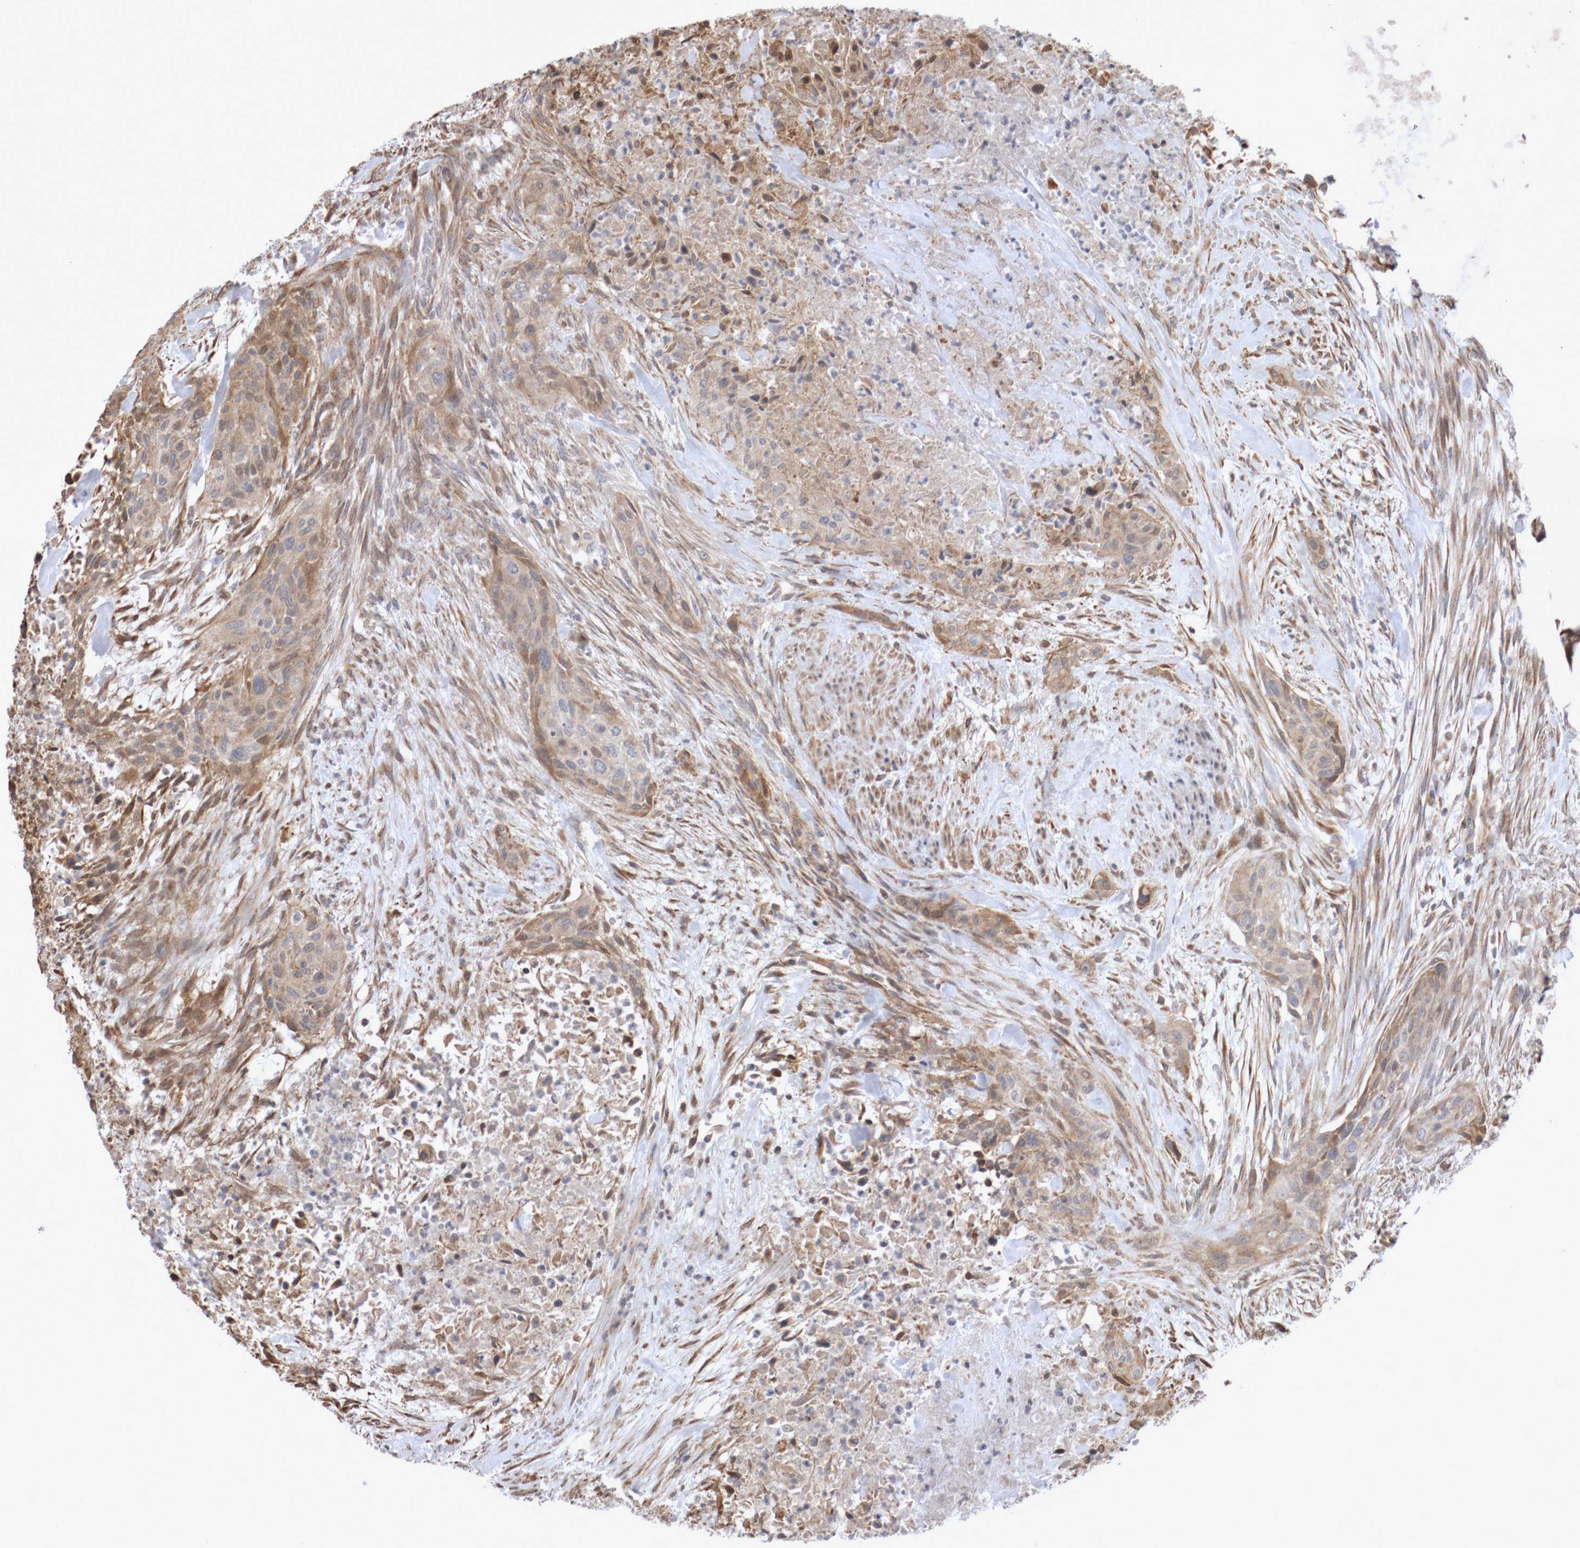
{"staining": {"intensity": "weak", "quantity": ">75%", "location": "cytoplasmic/membranous"}, "tissue": "urothelial cancer", "cell_type": "Tumor cells", "image_type": "cancer", "snomed": [{"axis": "morphology", "description": "Urothelial carcinoma, High grade"}, {"axis": "topography", "description": "Urinary bladder"}], "caption": "IHC (DAB (3,3'-diaminobenzidine)) staining of urothelial cancer exhibits weak cytoplasmic/membranous protein expression in approximately >75% of tumor cells. (IHC, brightfield microscopy, high magnification).", "gene": "DPH7", "patient": {"sex": "male", "age": 35}}